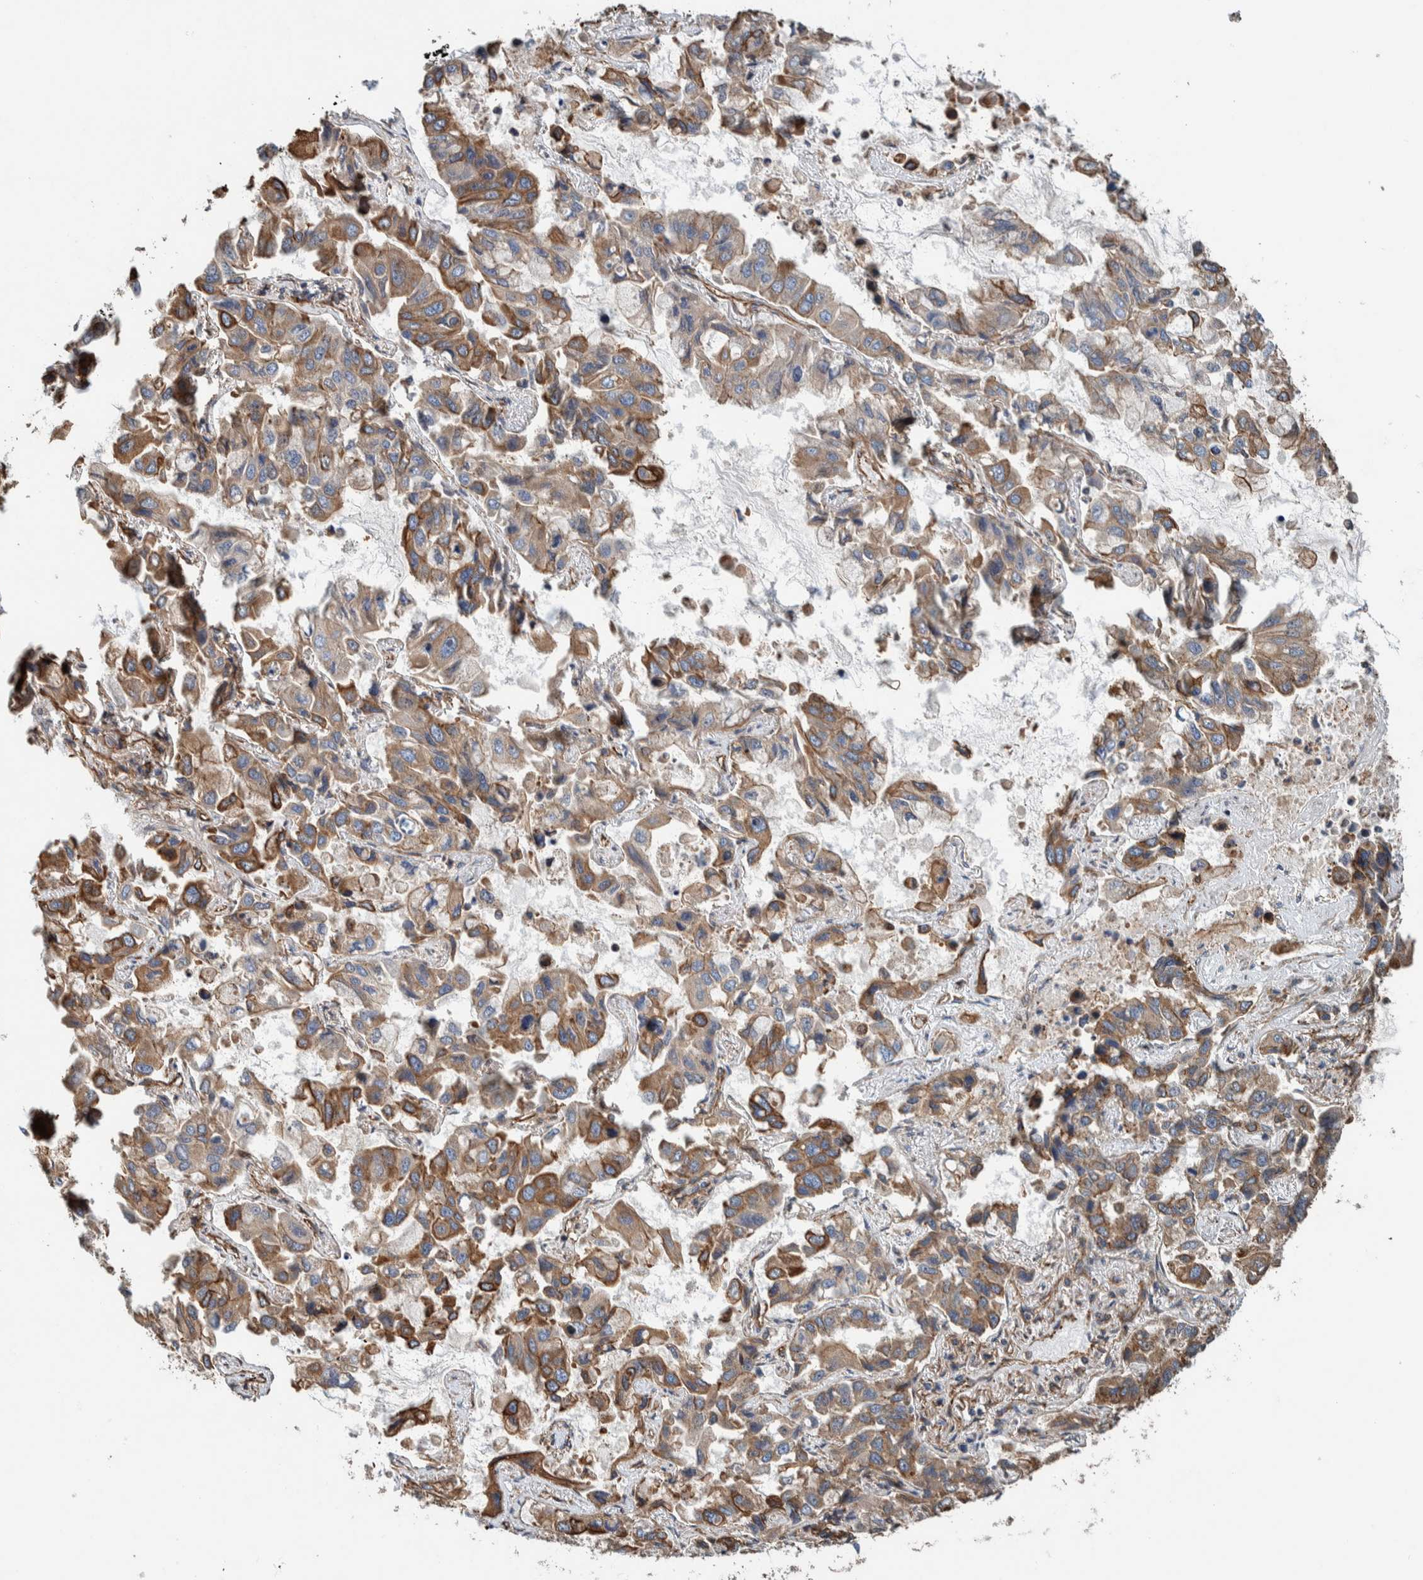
{"staining": {"intensity": "moderate", "quantity": ">75%", "location": "cytoplasmic/membranous"}, "tissue": "lung cancer", "cell_type": "Tumor cells", "image_type": "cancer", "snomed": [{"axis": "morphology", "description": "Adenocarcinoma, NOS"}, {"axis": "topography", "description": "Lung"}], "caption": "IHC of adenocarcinoma (lung) exhibits medium levels of moderate cytoplasmic/membranous expression in approximately >75% of tumor cells. (Brightfield microscopy of DAB IHC at high magnification).", "gene": "PKD1L1", "patient": {"sex": "male", "age": 64}}